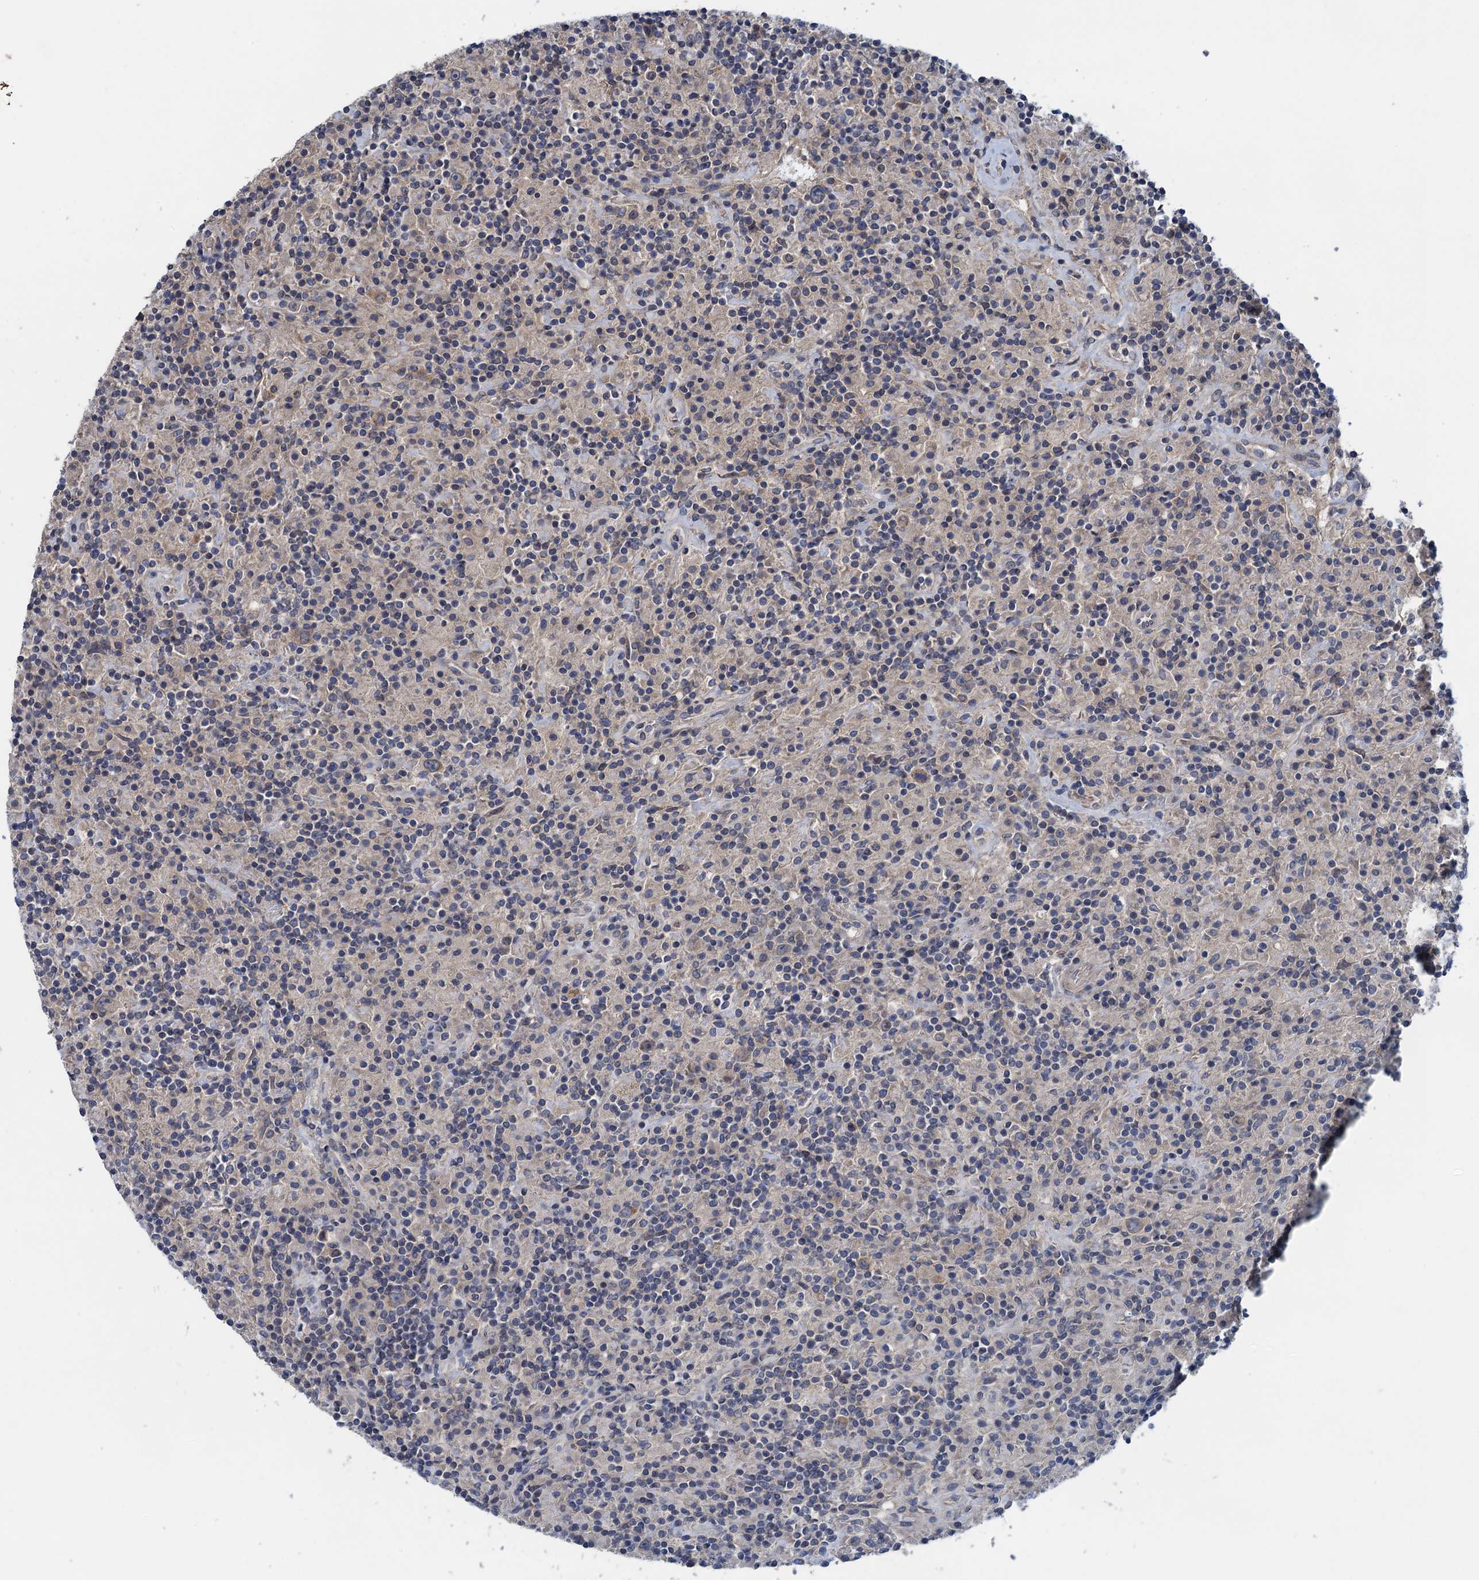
{"staining": {"intensity": "weak", "quantity": "25%-75%", "location": "cytoplasmic/membranous"}, "tissue": "lymphoma", "cell_type": "Tumor cells", "image_type": "cancer", "snomed": [{"axis": "morphology", "description": "Hodgkin's disease, NOS"}, {"axis": "topography", "description": "Lymph node"}], "caption": "Weak cytoplasmic/membranous protein staining is identified in approximately 25%-75% of tumor cells in lymphoma.", "gene": "CTU2", "patient": {"sex": "male", "age": 70}}